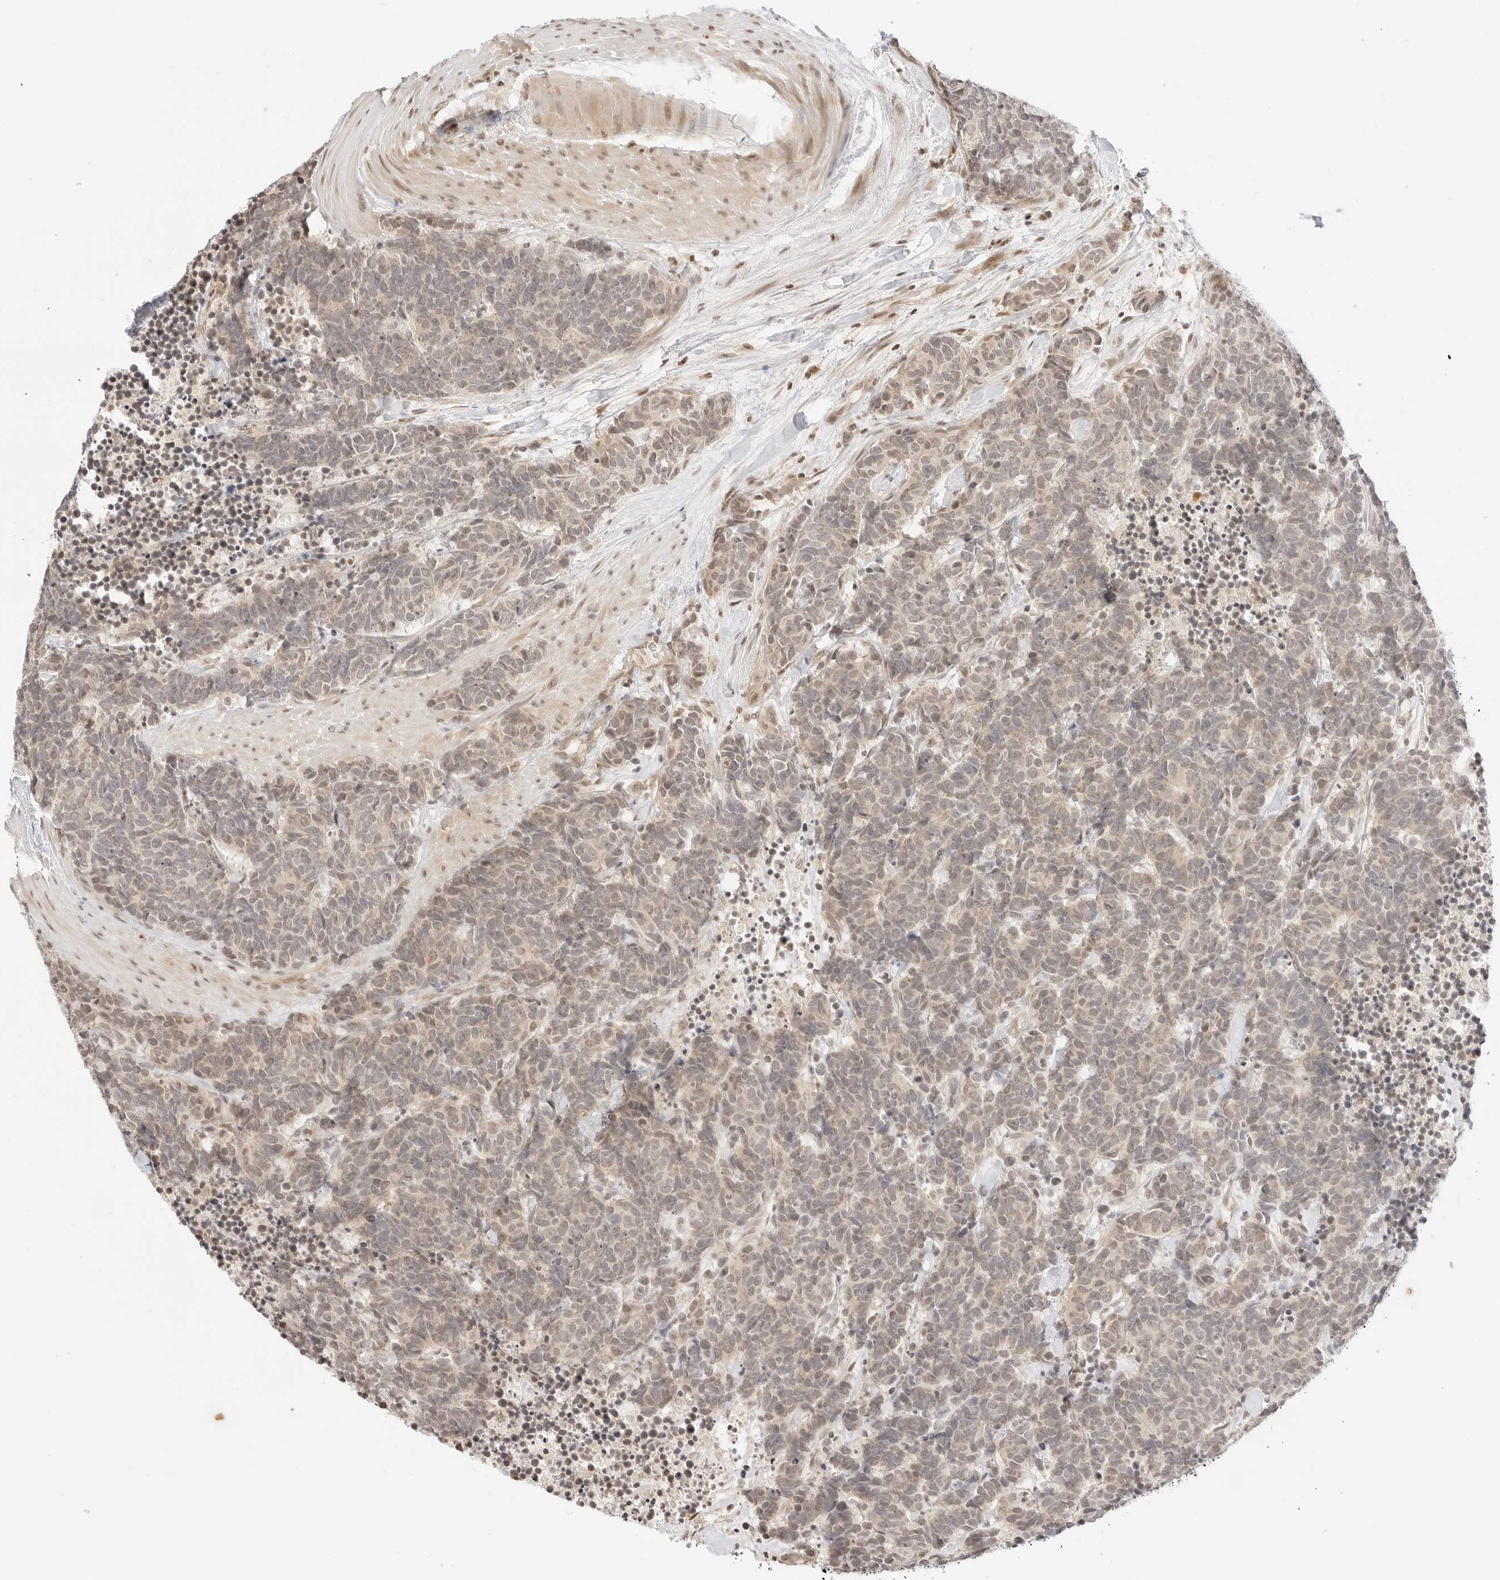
{"staining": {"intensity": "weak", "quantity": "<25%", "location": "cytoplasmic/membranous,nuclear"}, "tissue": "carcinoid", "cell_type": "Tumor cells", "image_type": "cancer", "snomed": [{"axis": "morphology", "description": "Carcinoma, NOS"}, {"axis": "morphology", "description": "Carcinoid, malignant, NOS"}, {"axis": "topography", "description": "Urinary bladder"}], "caption": "IHC of human carcinoid shows no staining in tumor cells.", "gene": "RPS6KL1", "patient": {"sex": "male", "age": 57}}